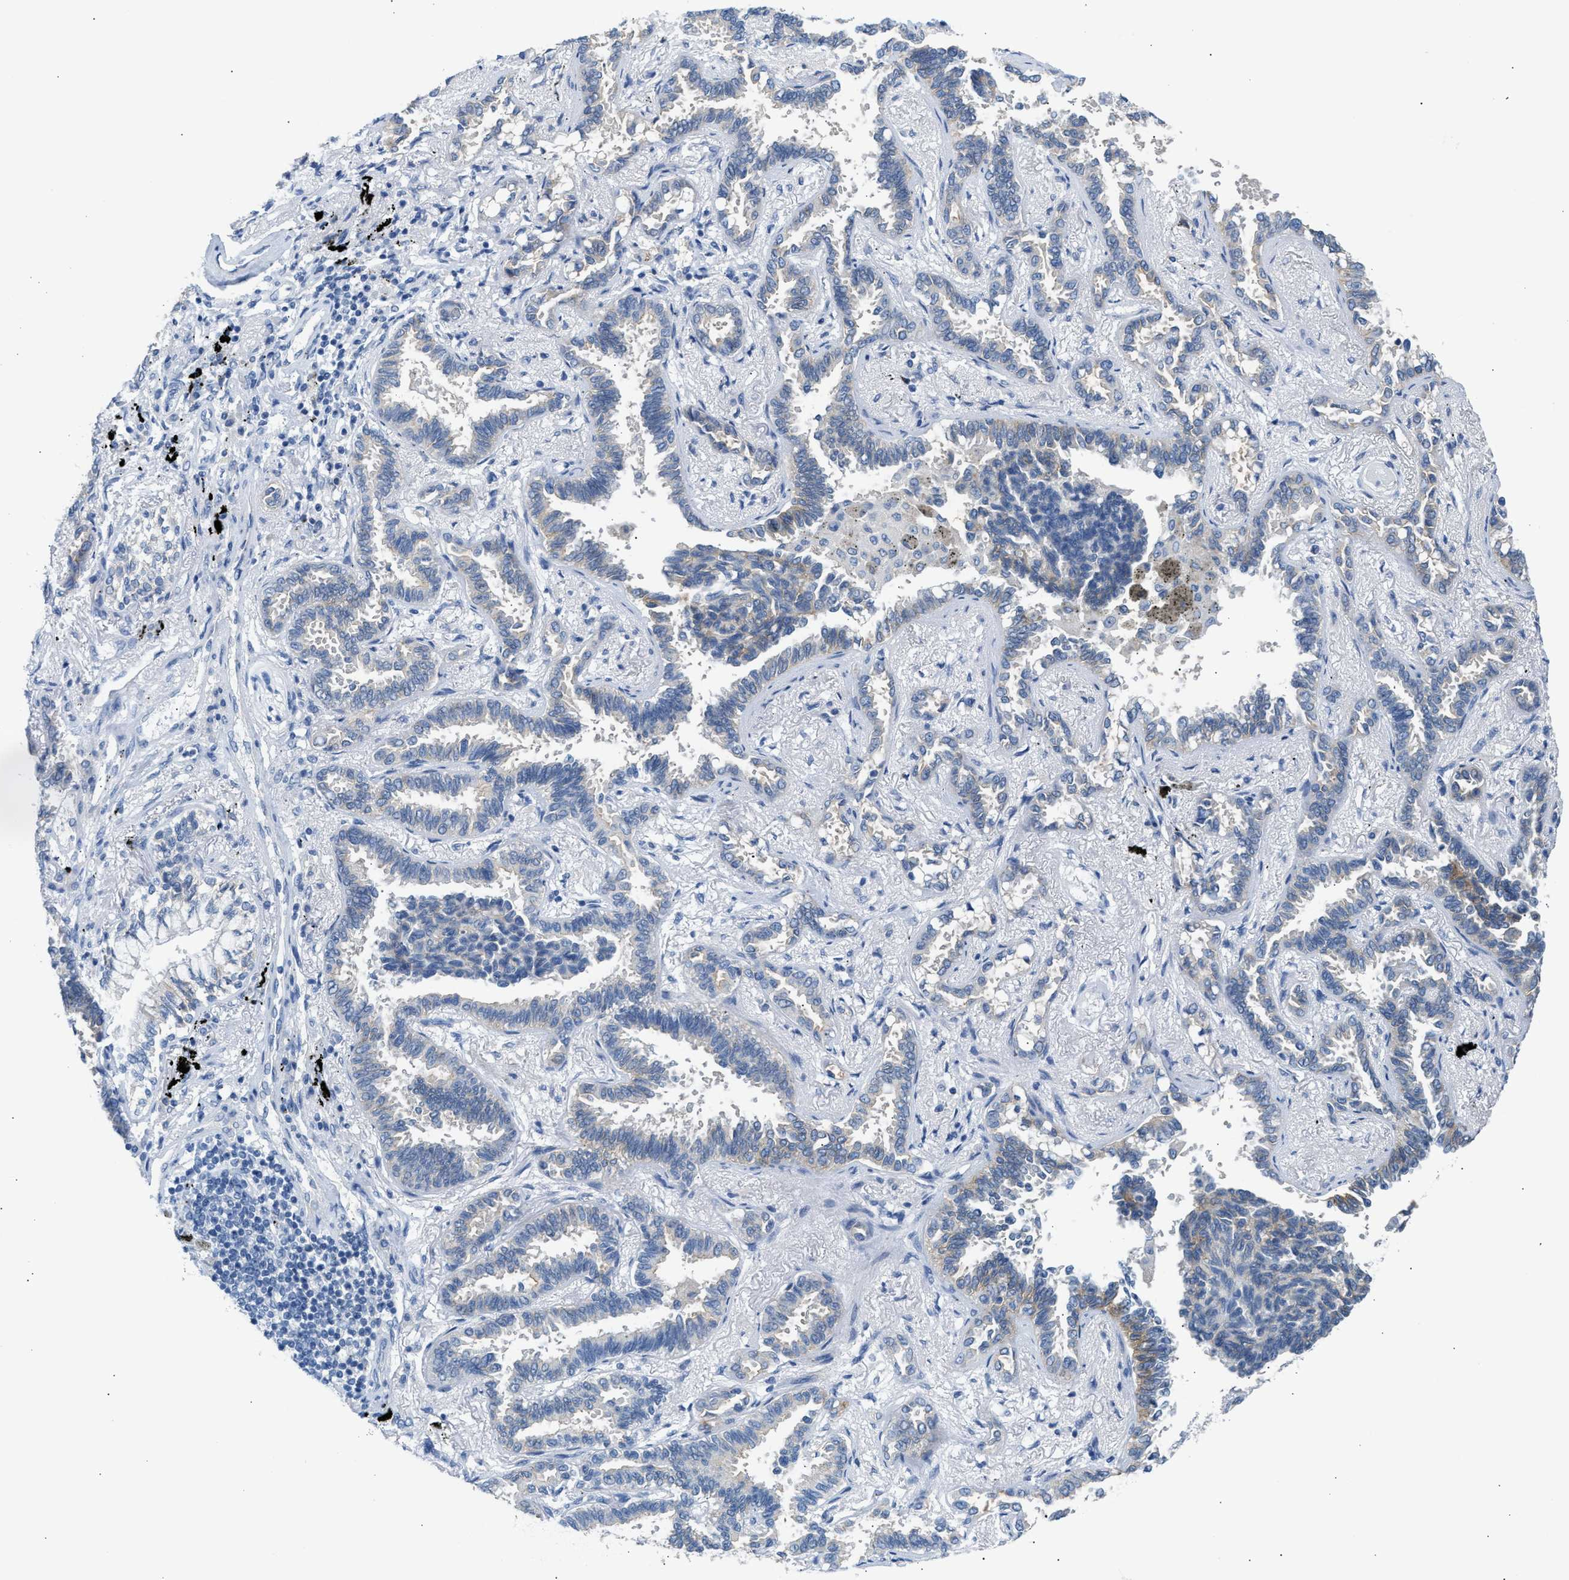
{"staining": {"intensity": "negative", "quantity": "none", "location": "none"}, "tissue": "lung cancer", "cell_type": "Tumor cells", "image_type": "cancer", "snomed": [{"axis": "morphology", "description": "Adenocarcinoma, NOS"}, {"axis": "topography", "description": "Lung"}], "caption": "The histopathology image exhibits no staining of tumor cells in lung adenocarcinoma. (Stains: DAB (3,3'-diaminobenzidine) IHC with hematoxylin counter stain, Microscopy: brightfield microscopy at high magnification).", "gene": "ERBB2", "patient": {"sex": "male", "age": 59}}